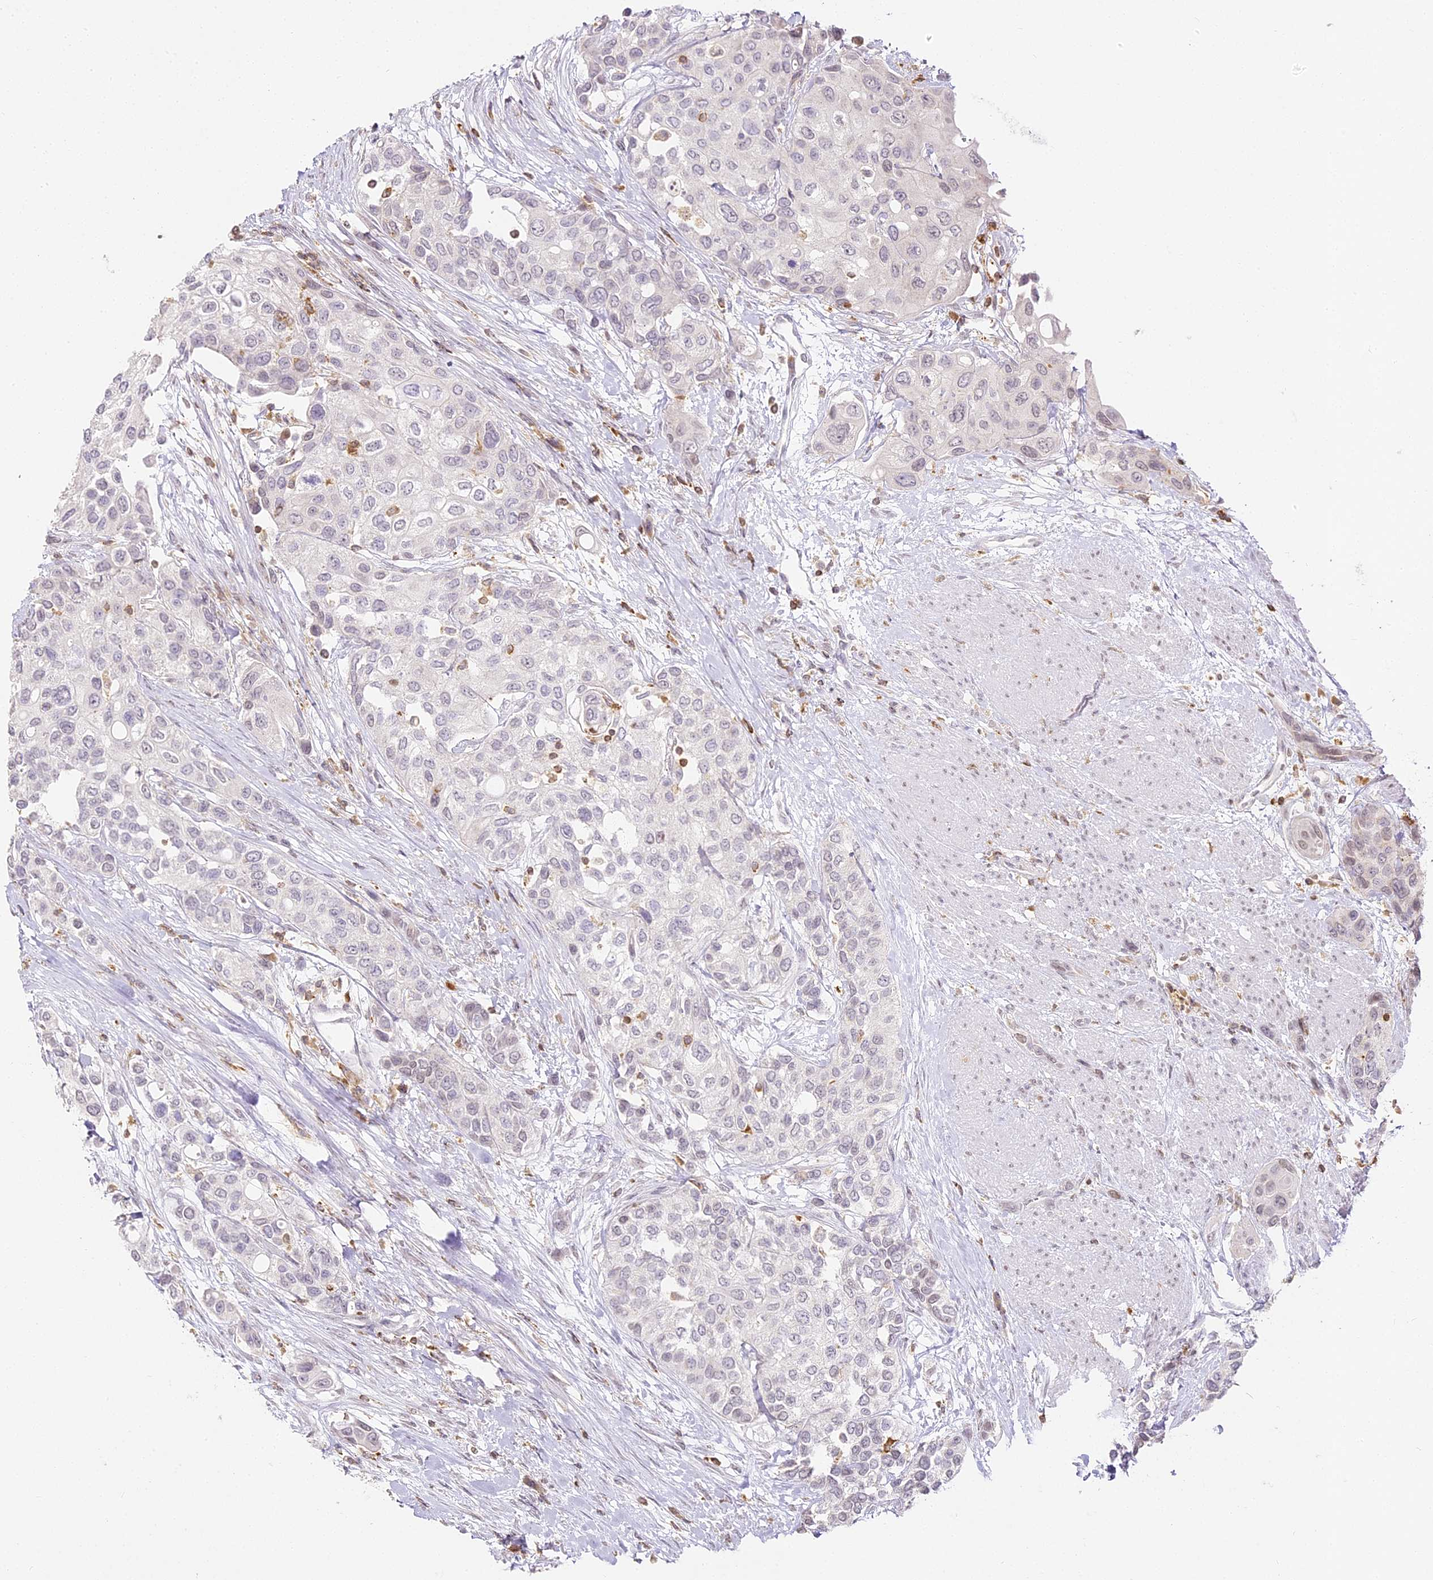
{"staining": {"intensity": "negative", "quantity": "none", "location": "none"}, "tissue": "urothelial cancer", "cell_type": "Tumor cells", "image_type": "cancer", "snomed": [{"axis": "morphology", "description": "Normal tissue, NOS"}, {"axis": "morphology", "description": "Urothelial carcinoma, High grade"}, {"axis": "topography", "description": "Vascular tissue"}, {"axis": "topography", "description": "Urinary bladder"}], "caption": "The image shows no significant staining in tumor cells of urothelial carcinoma (high-grade).", "gene": "DOCK2", "patient": {"sex": "female", "age": 56}}